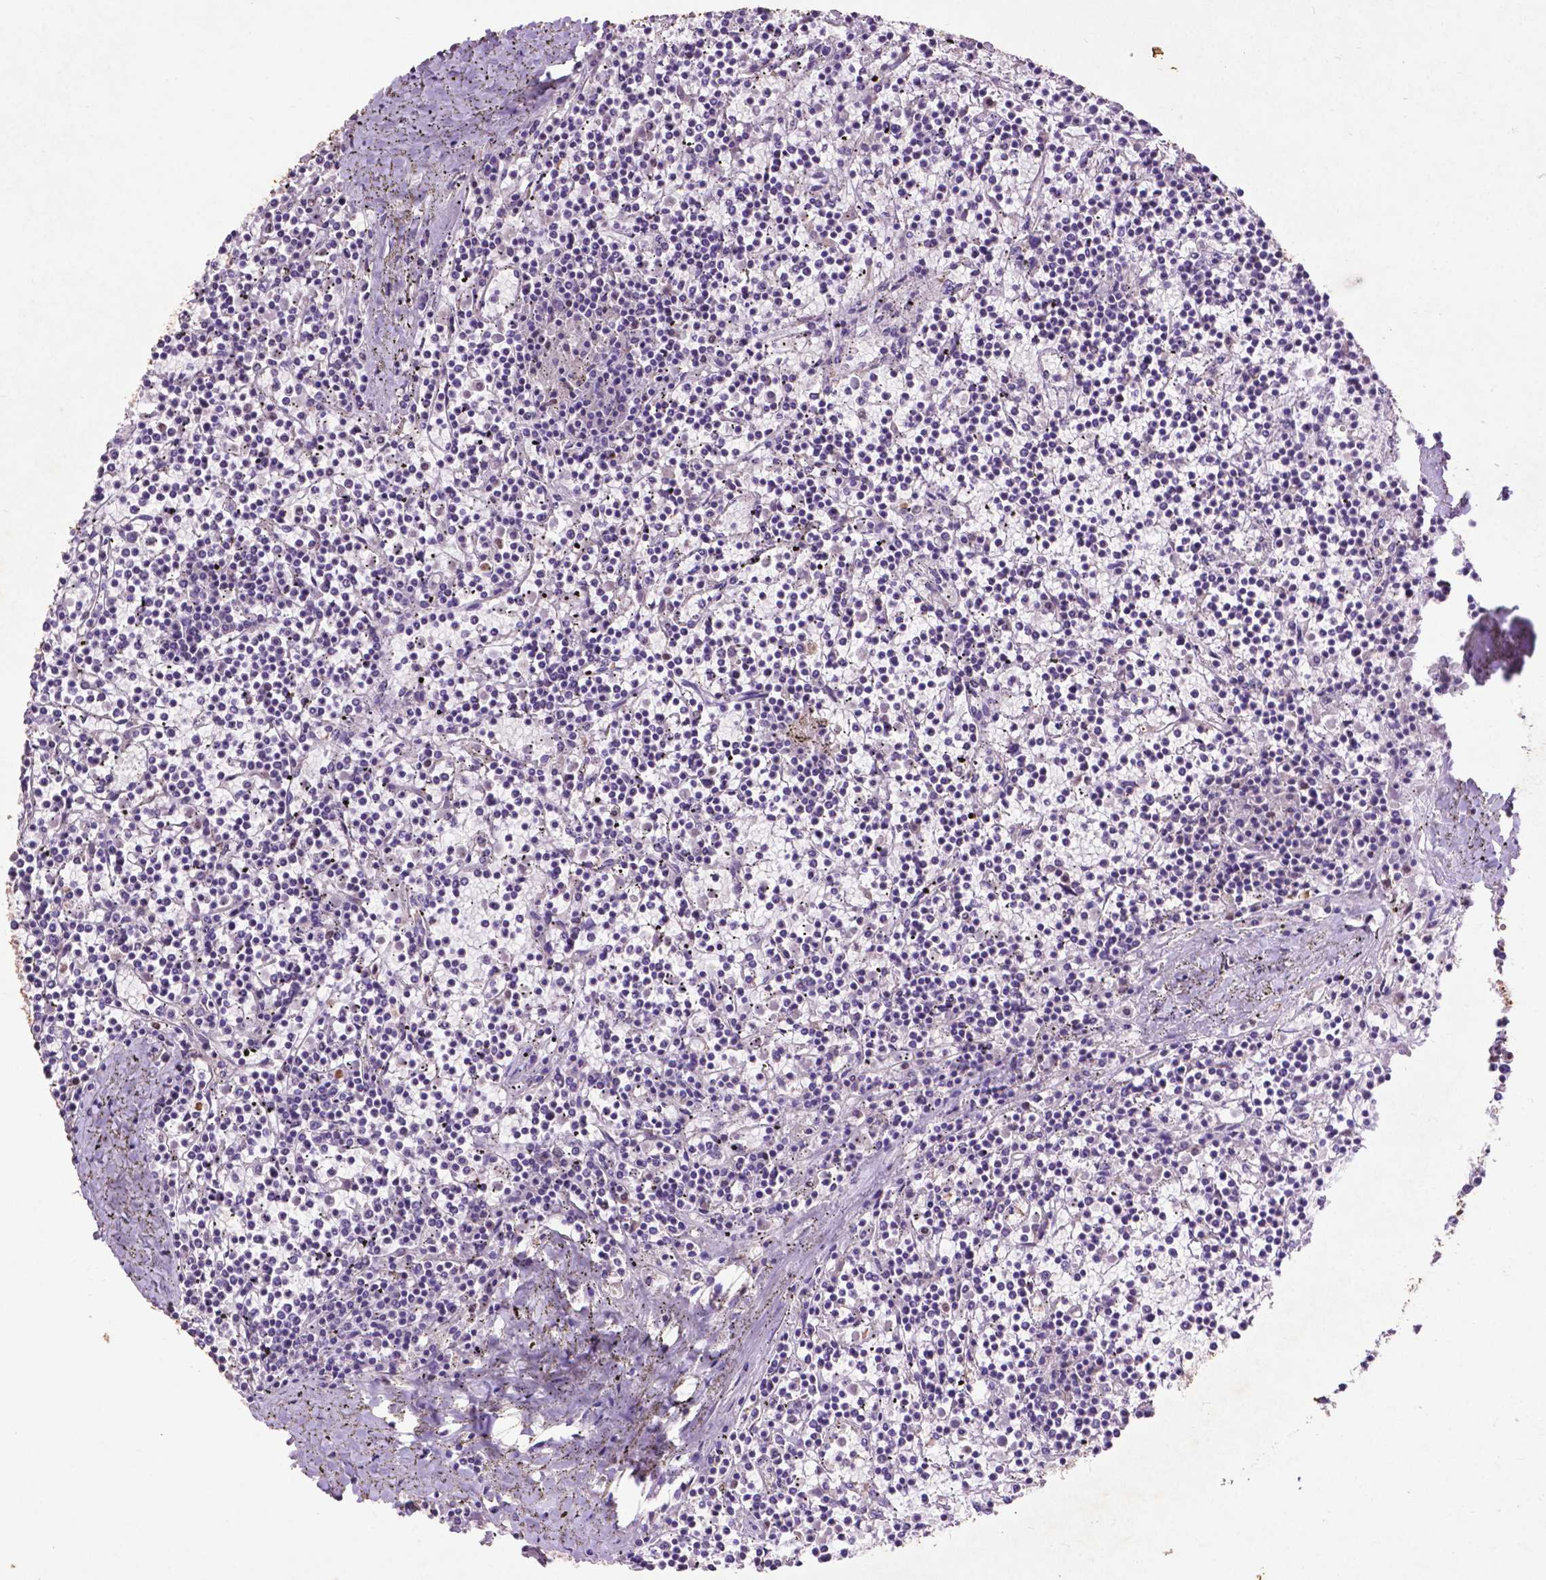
{"staining": {"intensity": "negative", "quantity": "none", "location": "none"}, "tissue": "lymphoma", "cell_type": "Tumor cells", "image_type": "cancer", "snomed": [{"axis": "morphology", "description": "Malignant lymphoma, non-Hodgkin's type, Low grade"}, {"axis": "topography", "description": "Spleen"}], "caption": "IHC image of human lymphoma stained for a protein (brown), which shows no positivity in tumor cells.", "gene": "THEGL", "patient": {"sex": "female", "age": 19}}